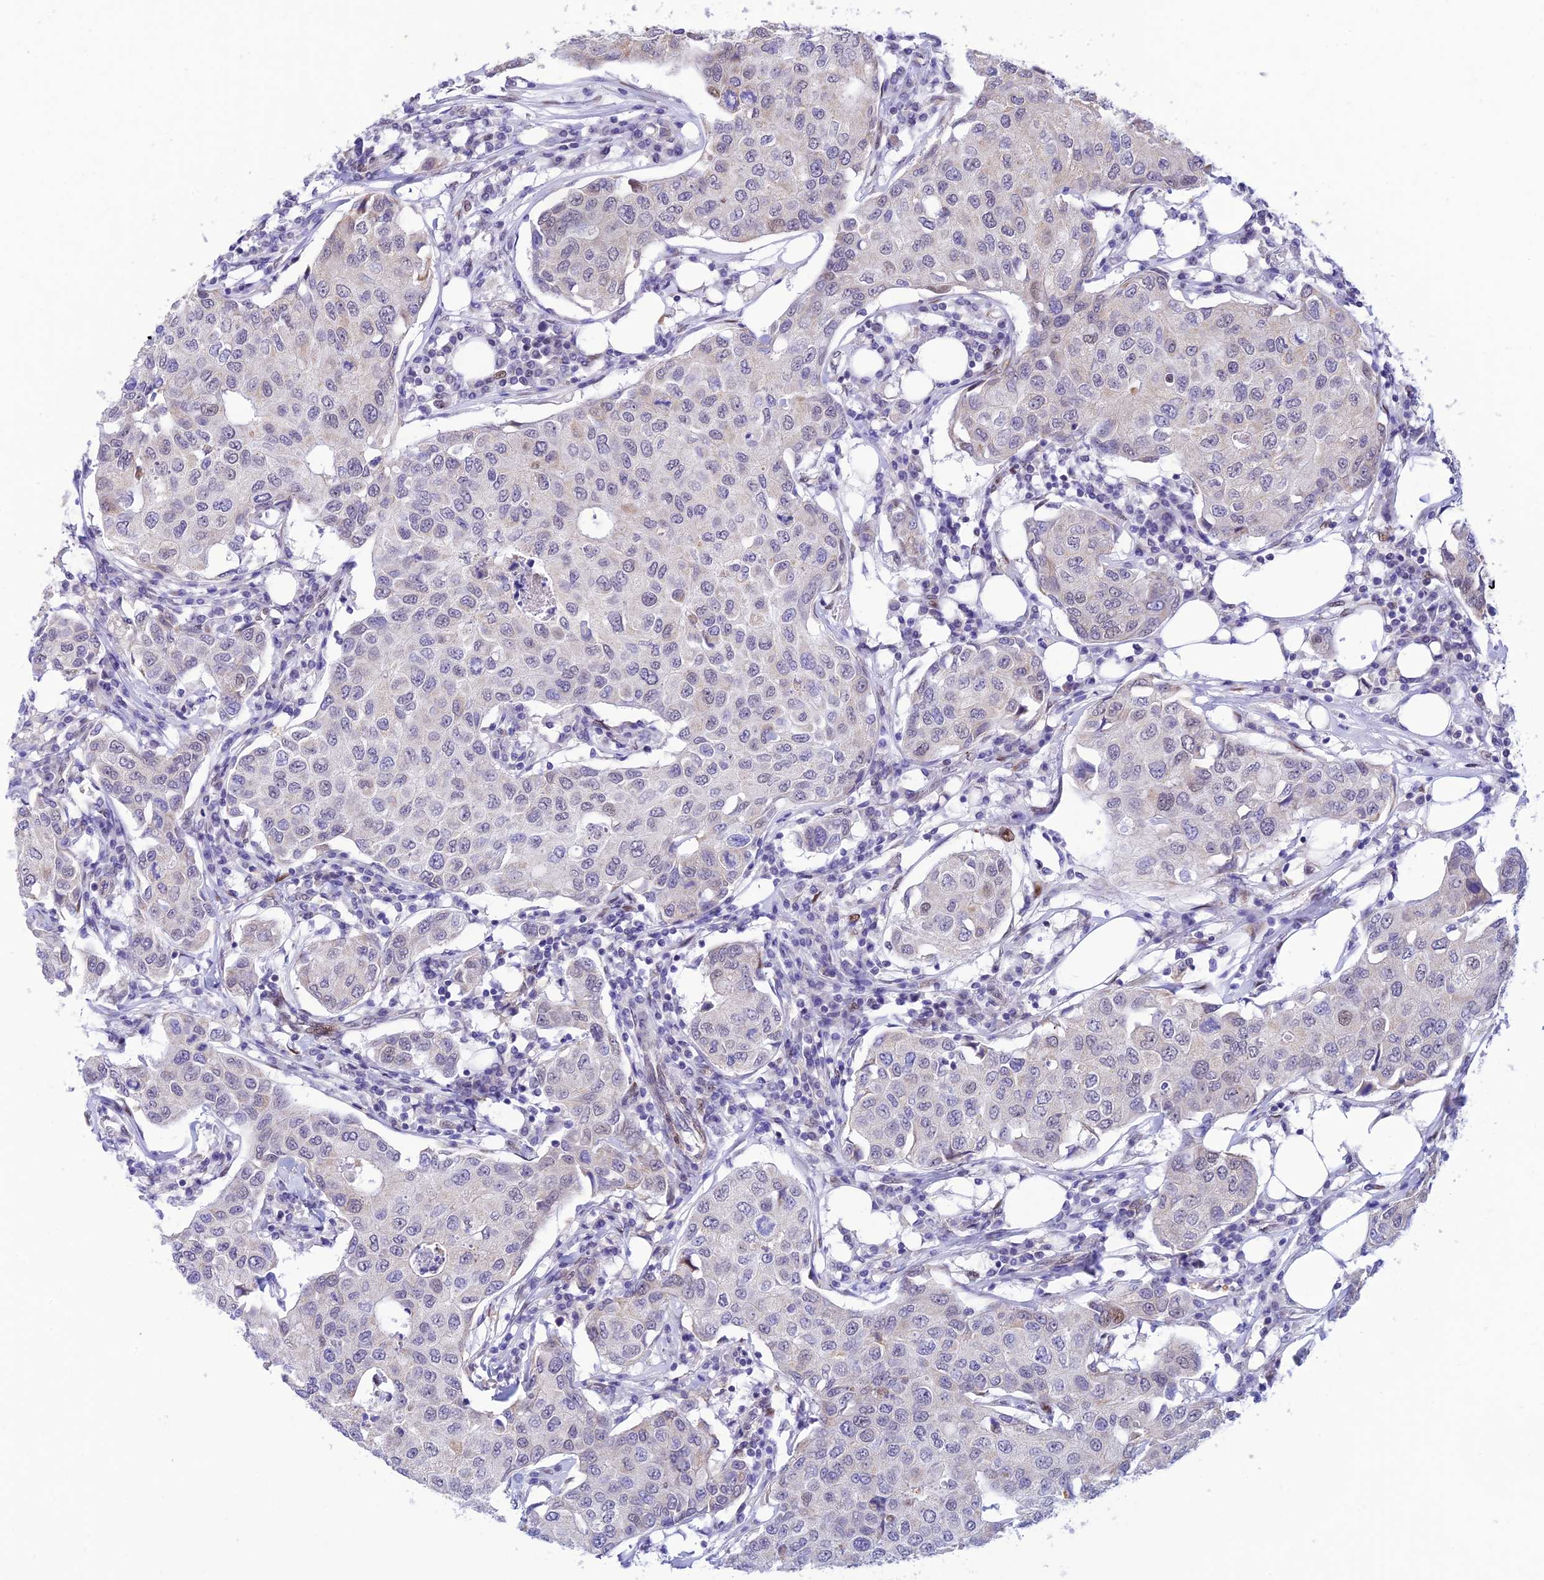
{"staining": {"intensity": "negative", "quantity": "none", "location": "none"}, "tissue": "breast cancer", "cell_type": "Tumor cells", "image_type": "cancer", "snomed": [{"axis": "morphology", "description": "Duct carcinoma"}, {"axis": "topography", "description": "Breast"}], "caption": "A photomicrograph of human breast infiltrating ductal carcinoma is negative for staining in tumor cells.", "gene": "WDR55", "patient": {"sex": "female", "age": 80}}